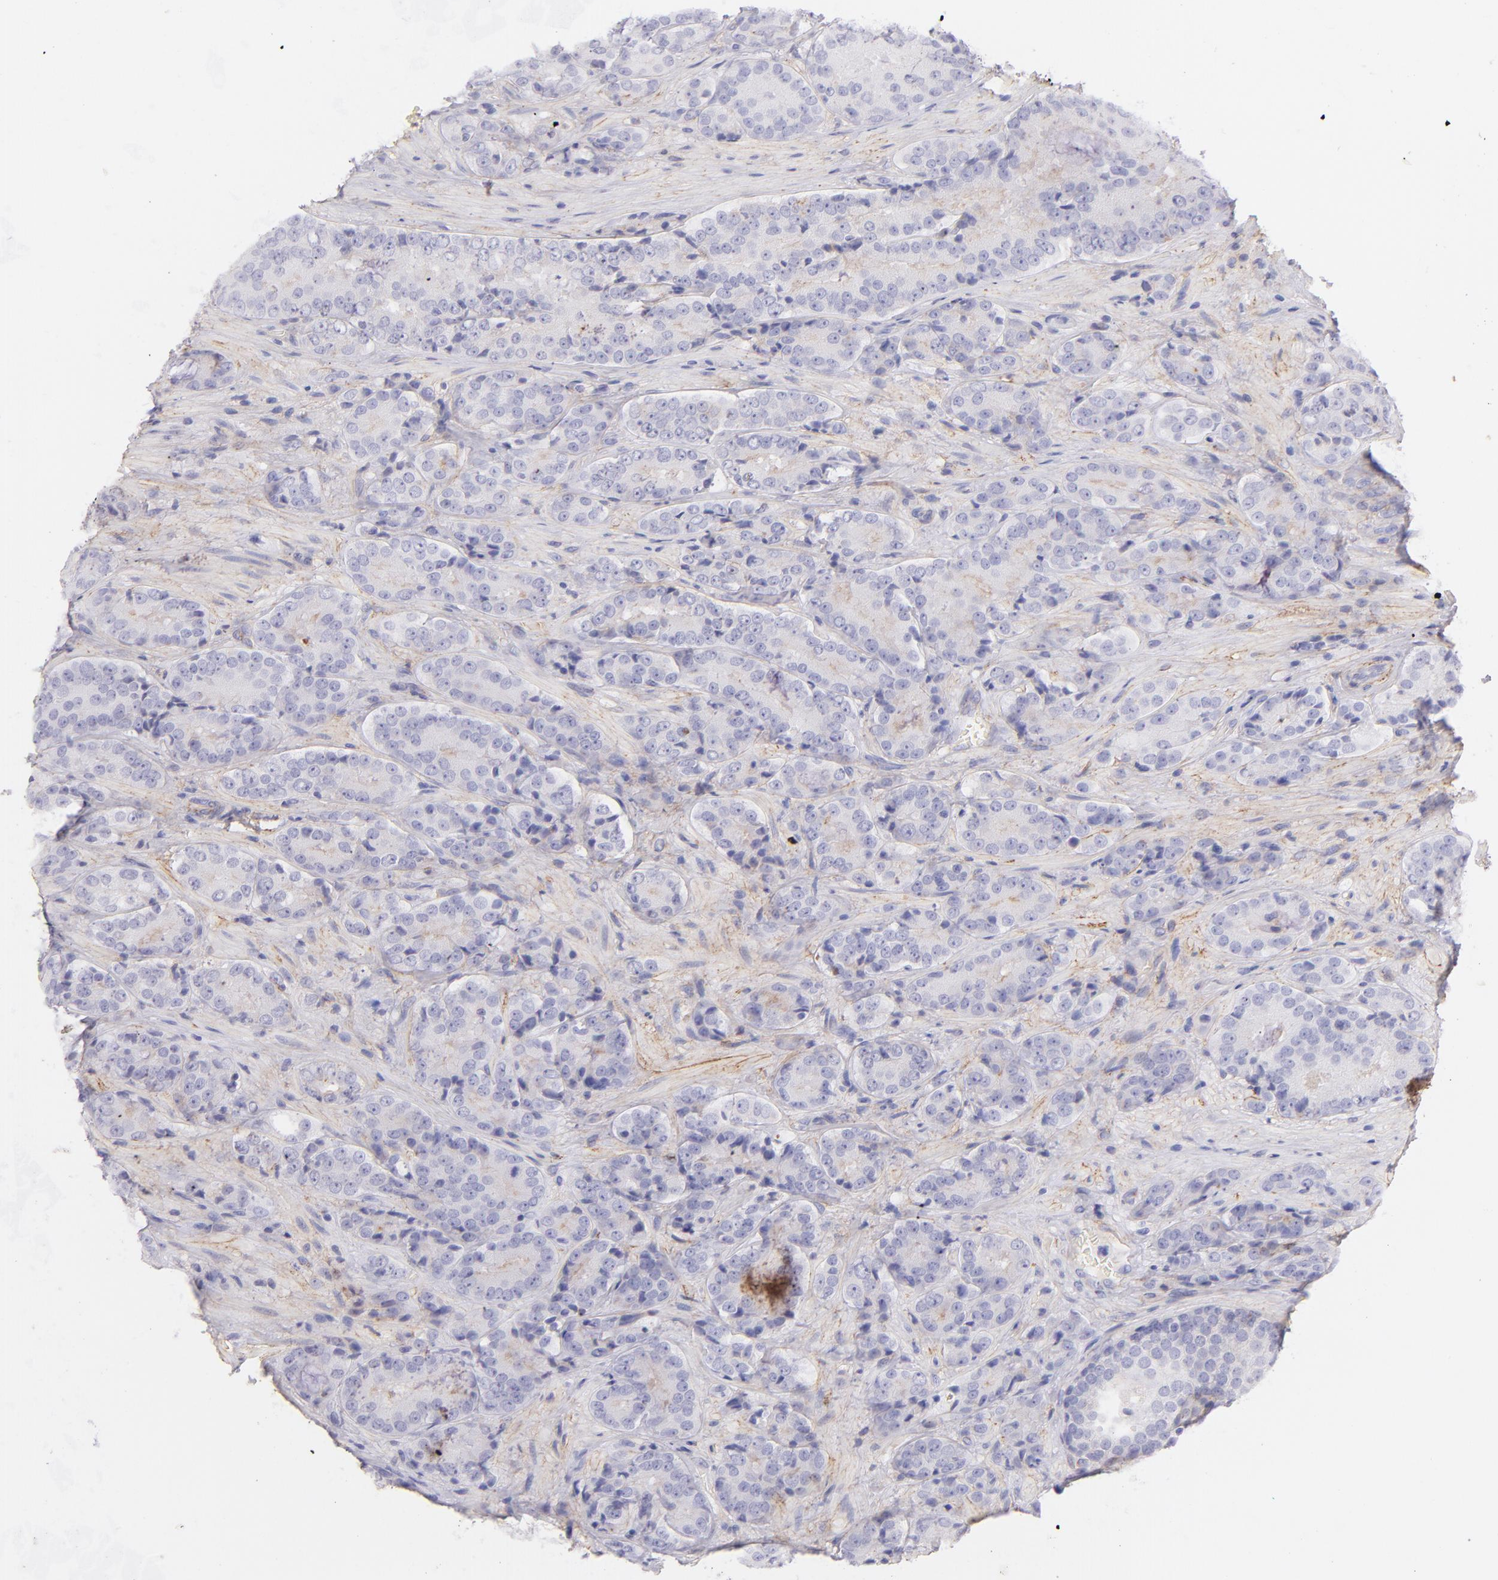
{"staining": {"intensity": "negative", "quantity": "none", "location": "none"}, "tissue": "prostate cancer", "cell_type": "Tumor cells", "image_type": "cancer", "snomed": [{"axis": "morphology", "description": "Adenocarcinoma, High grade"}, {"axis": "topography", "description": "Prostate"}], "caption": "Tumor cells are negative for protein expression in human prostate cancer (high-grade adenocarcinoma).", "gene": "CD81", "patient": {"sex": "male", "age": 70}}